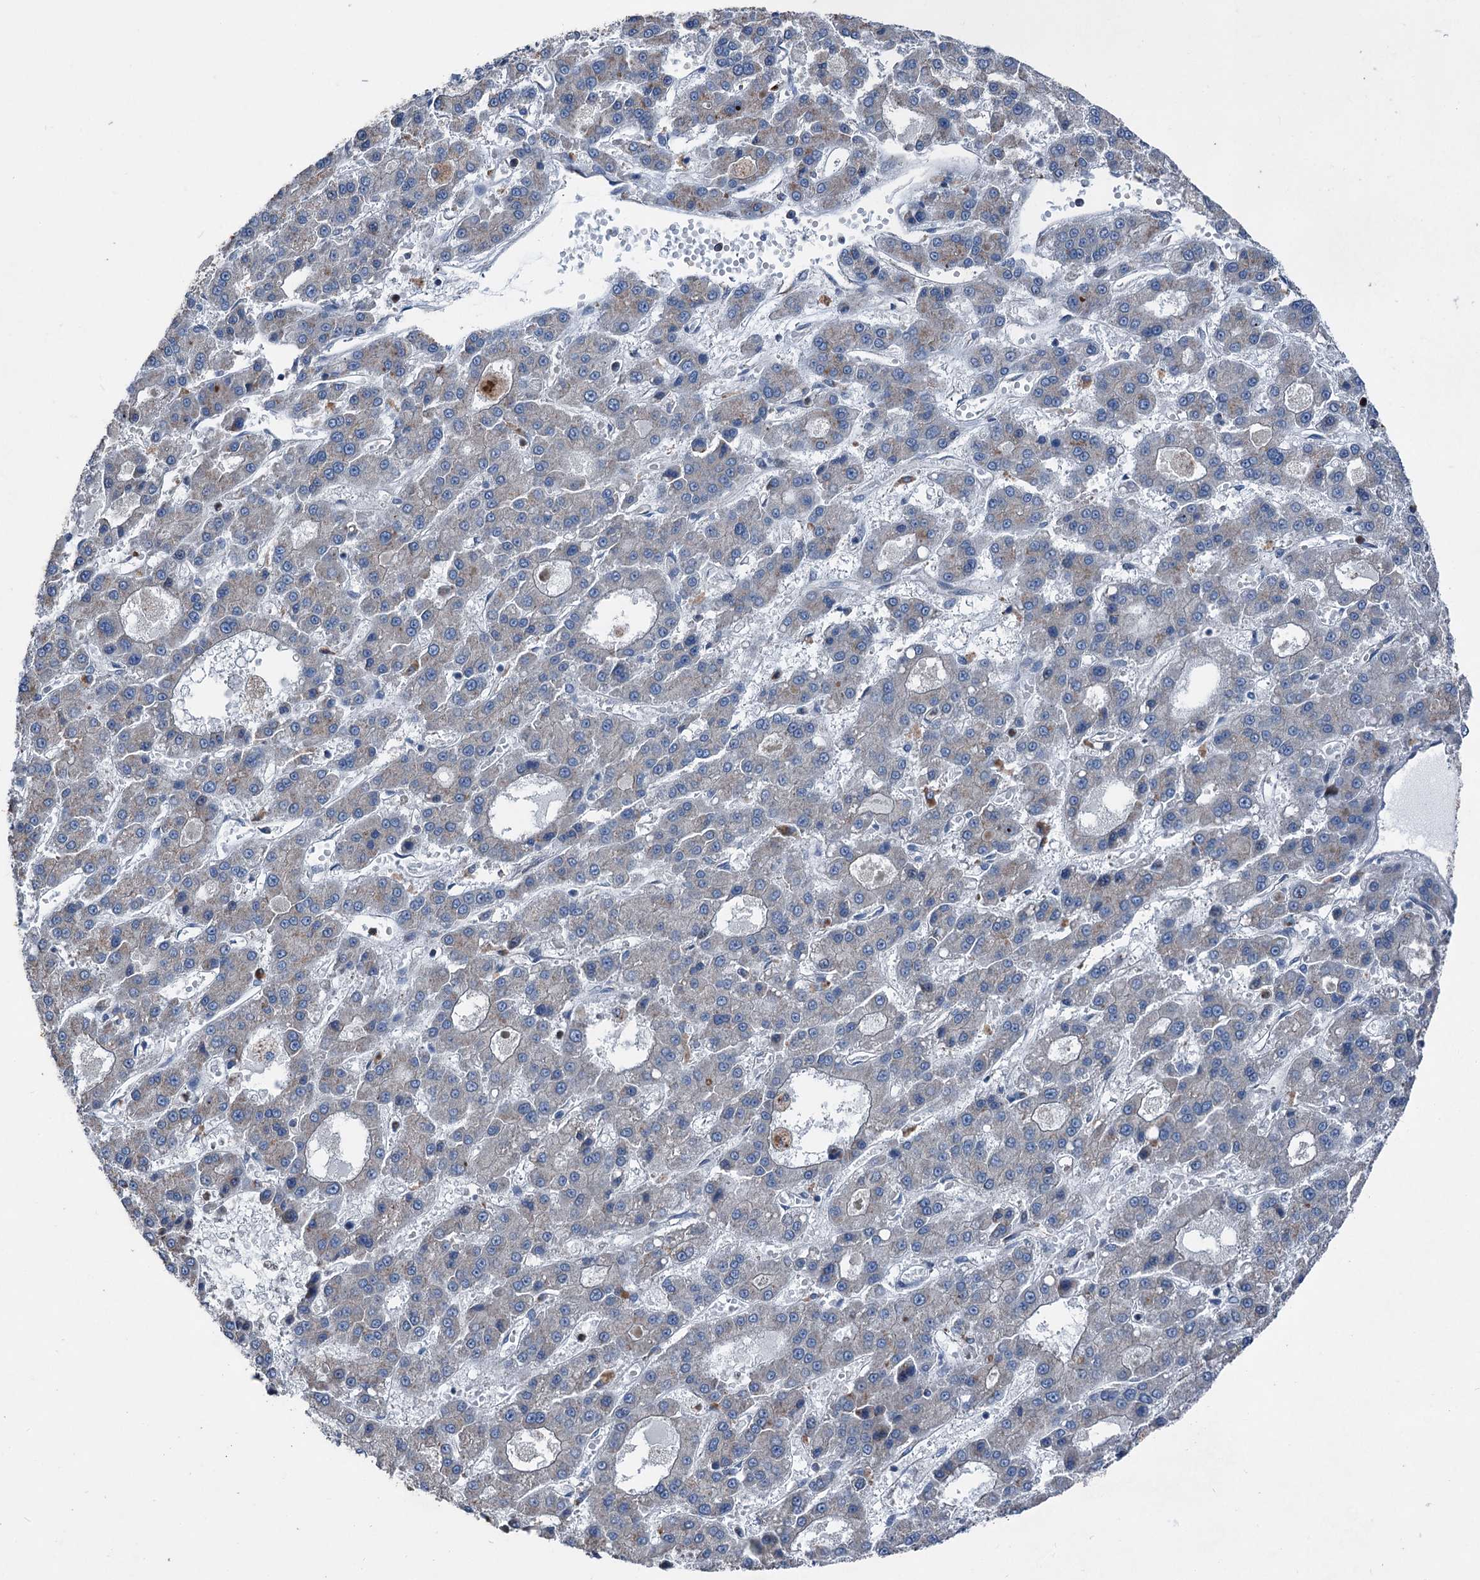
{"staining": {"intensity": "negative", "quantity": "none", "location": "none"}, "tissue": "liver cancer", "cell_type": "Tumor cells", "image_type": "cancer", "snomed": [{"axis": "morphology", "description": "Carcinoma, Hepatocellular, NOS"}, {"axis": "topography", "description": "Liver"}], "caption": "Tumor cells are negative for protein expression in human liver cancer.", "gene": "RUFY1", "patient": {"sex": "male", "age": 70}}